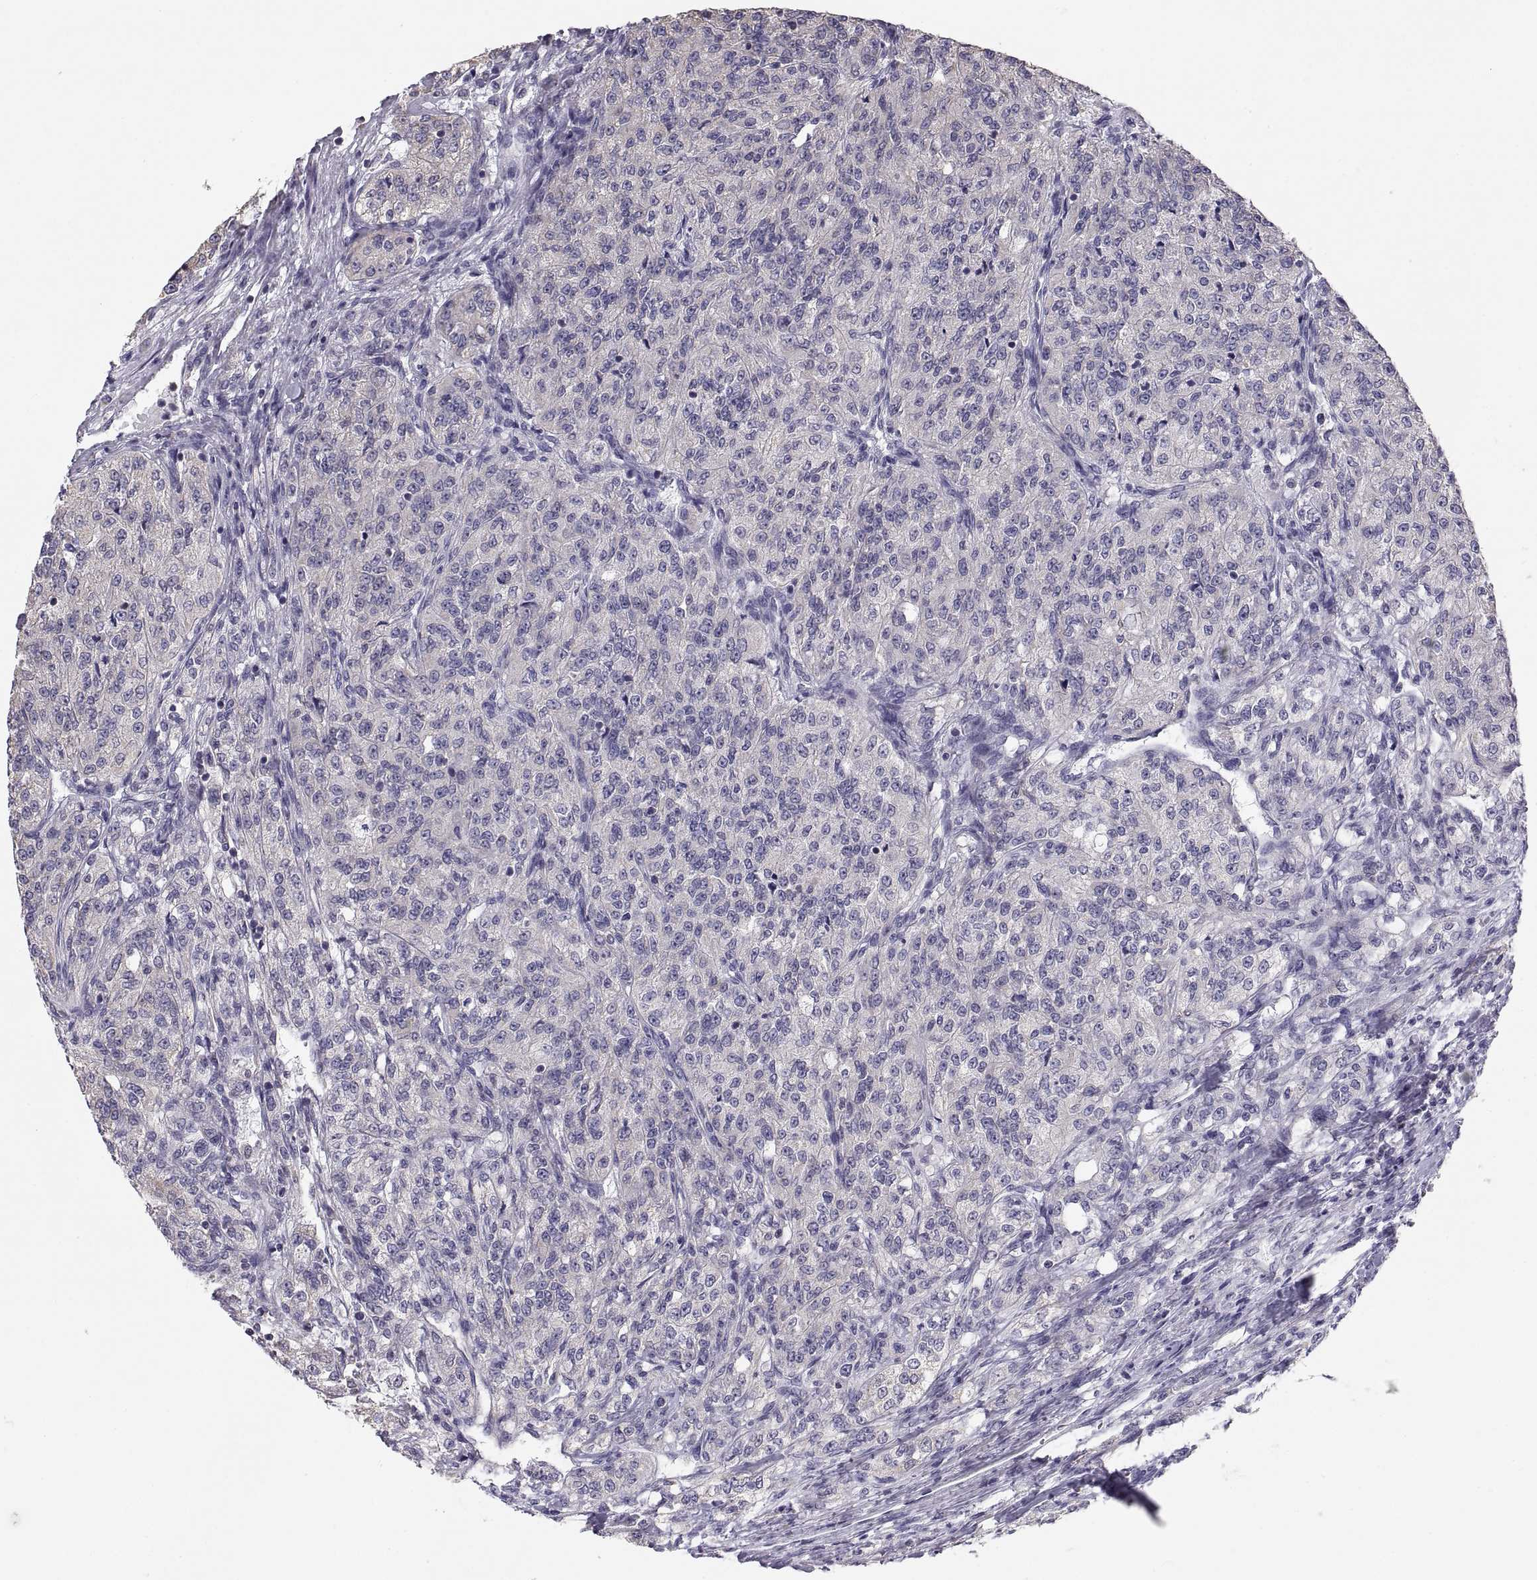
{"staining": {"intensity": "negative", "quantity": "none", "location": "none"}, "tissue": "renal cancer", "cell_type": "Tumor cells", "image_type": "cancer", "snomed": [{"axis": "morphology", "description": "Adenocarcinoma, NOS"}, {"axis": "topography", "description": "Kidney"}], "caption": "High magnification brightfield microscopy of renal cancer stained with DAB (3,3'-diaminobenzidine) (brown) and counterstained with hematoxylin (blue): tumor cells show no significant expression.", "gene": "TNNC1", "patient": {"sex": "female", "age": 63}}